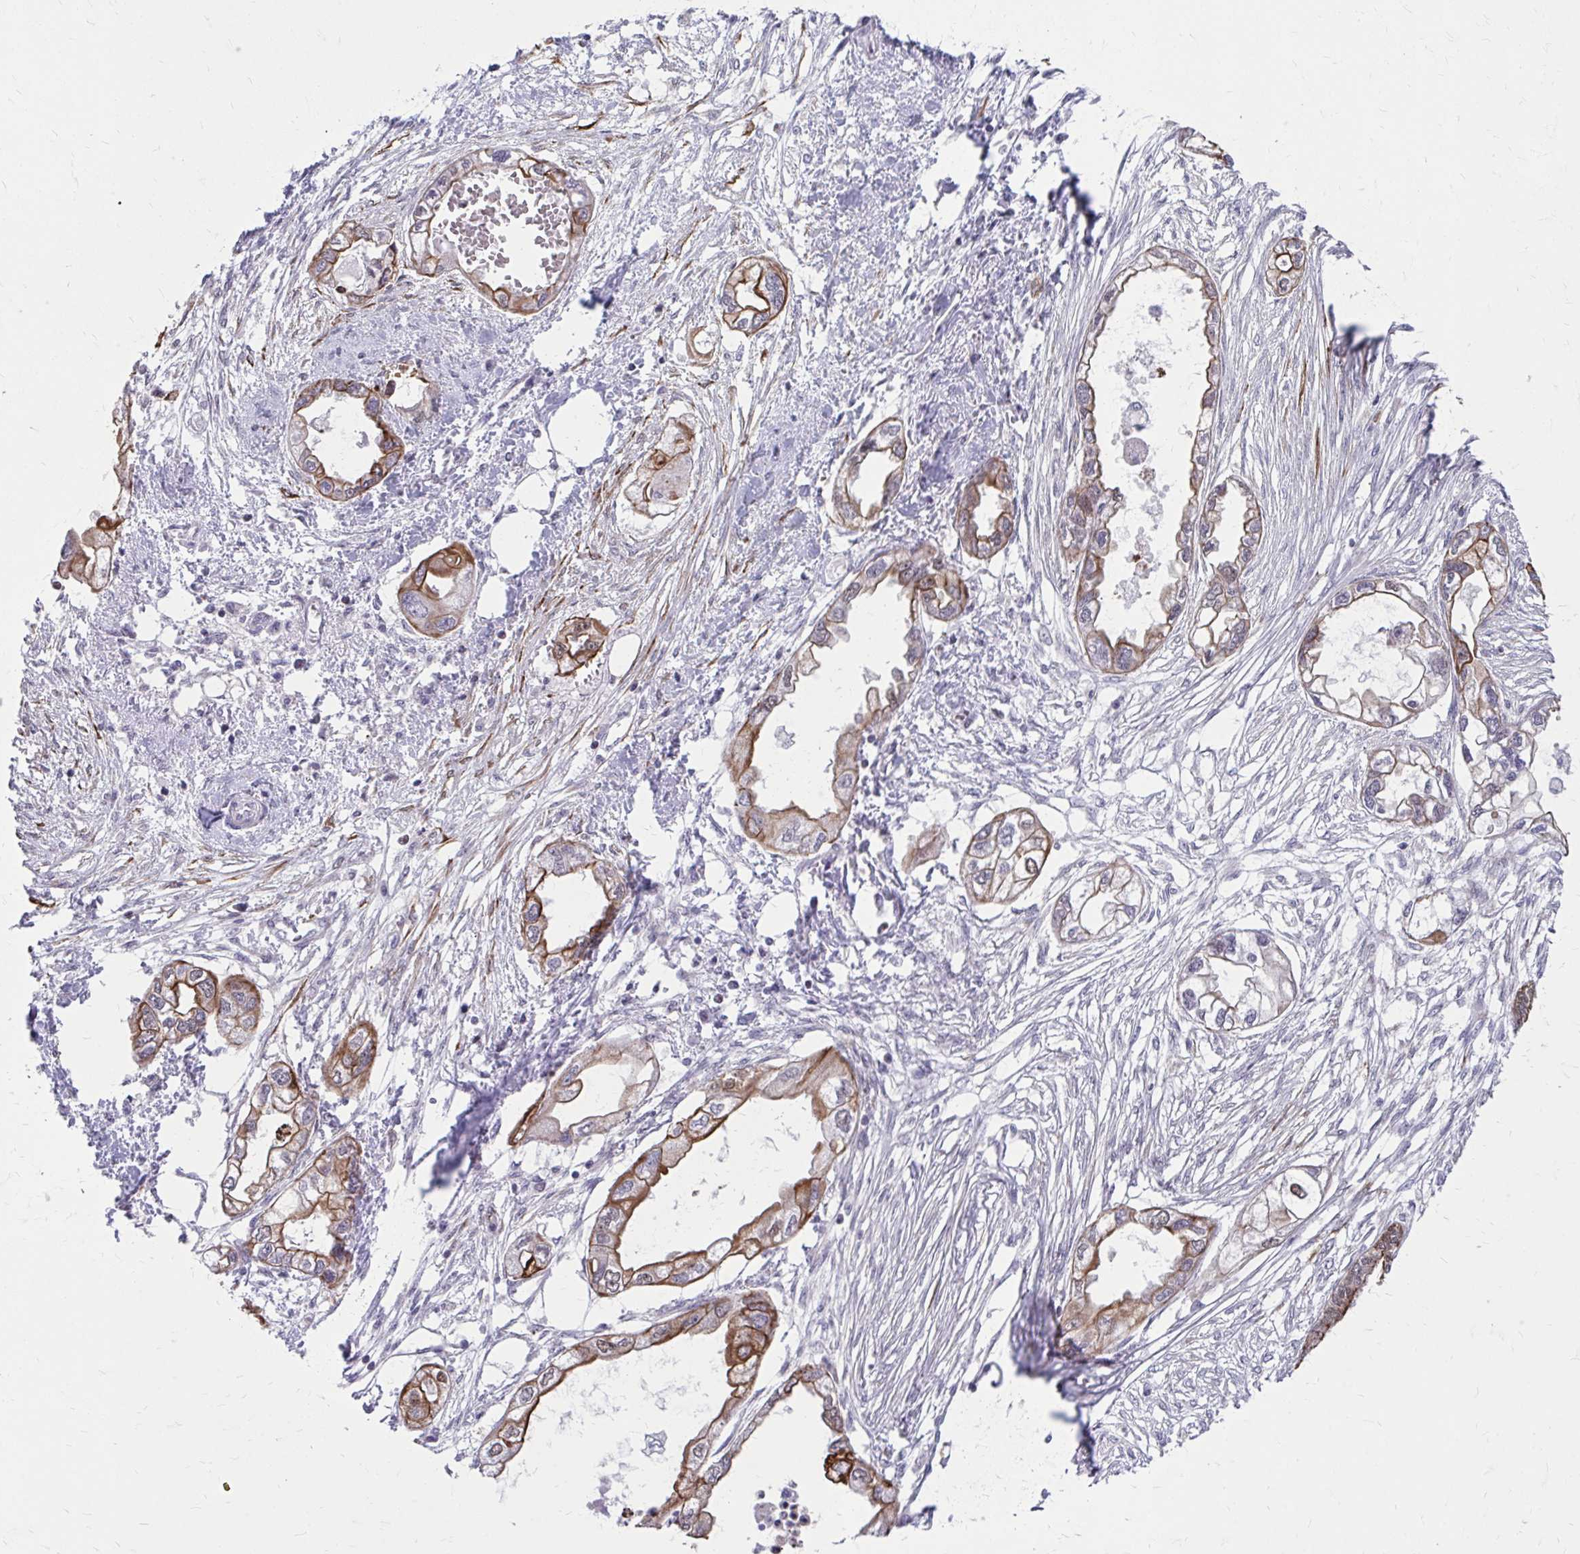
{"staining": {"intensity": "strong", "quantity": "25%-75%", "location": "cytoplasmic/membranous"}, "tissue": "endometrial cancer", "cell_type": "Tumor cells", "image_type": "cancer", "snomed": [{"axis": "morphology", "description": "Adenocarcinoma, NOS"}, {"axis": "morphology", "description": "Adenocarcinoma, metastatic, NOS"}, {"axis": "topography", "description": "Adipose tissue"}, {"axis": "topography", "description": "Endometrium"}], "caption": "The image demonstrates a brown stain indicating the presence of a protein in the cytoplasmic/membranous of tumor cells in endometrial cancer (metastatic adenocarcinoma). Using DAB (3,3'-diaminobenzidine) (brown) and hematoxylin (blue) stains, captured at high magnification using brightfield microscopy.", "gene": "ANKRD30B", "patient": {"sex": "female", "age": 67}}